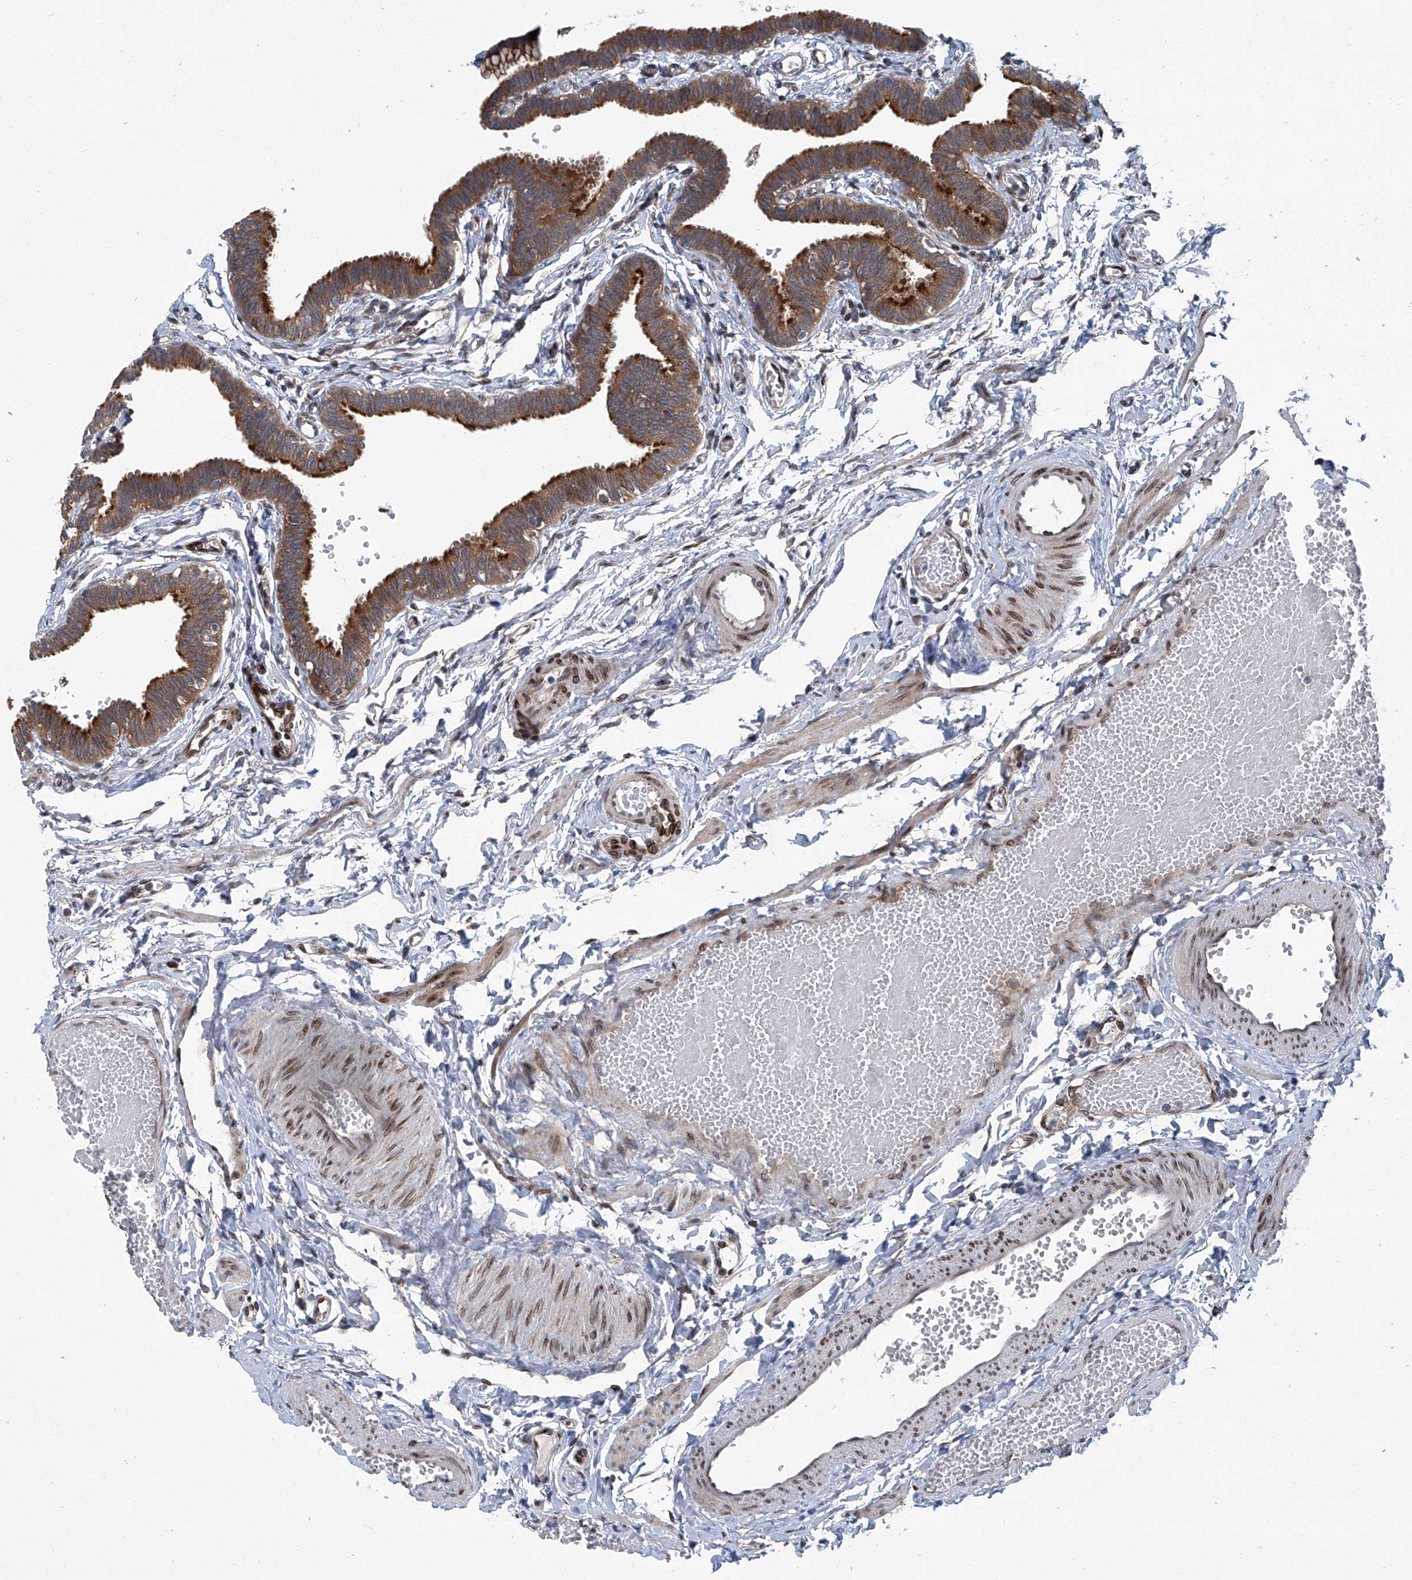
{"staining": {"intensity": "strong", "quantity": ">75%", "location": "cytoplasmic/membranous"}, "tissue": "fallopian tube", "cell_type": "Glandular cells", "image_type": "normal", "snomed": [{"axis": "morphology", "description": "Normal tissue, NOS"}, {"axis": "topography", "description": "Fallopian tube"}, {"axis": "topography", "description": "Ovary"}], "caption": "A high-resolution image shows IHC staining of unremarkable fallopian tube, which demonstrates strong cytoplasmic/membranous positivity in about >75% of glandular cells. (IHC, brightfield microscopy, high magnification).", "gene": "GPR132", "patient": {"sex": "female", "age": 23}}